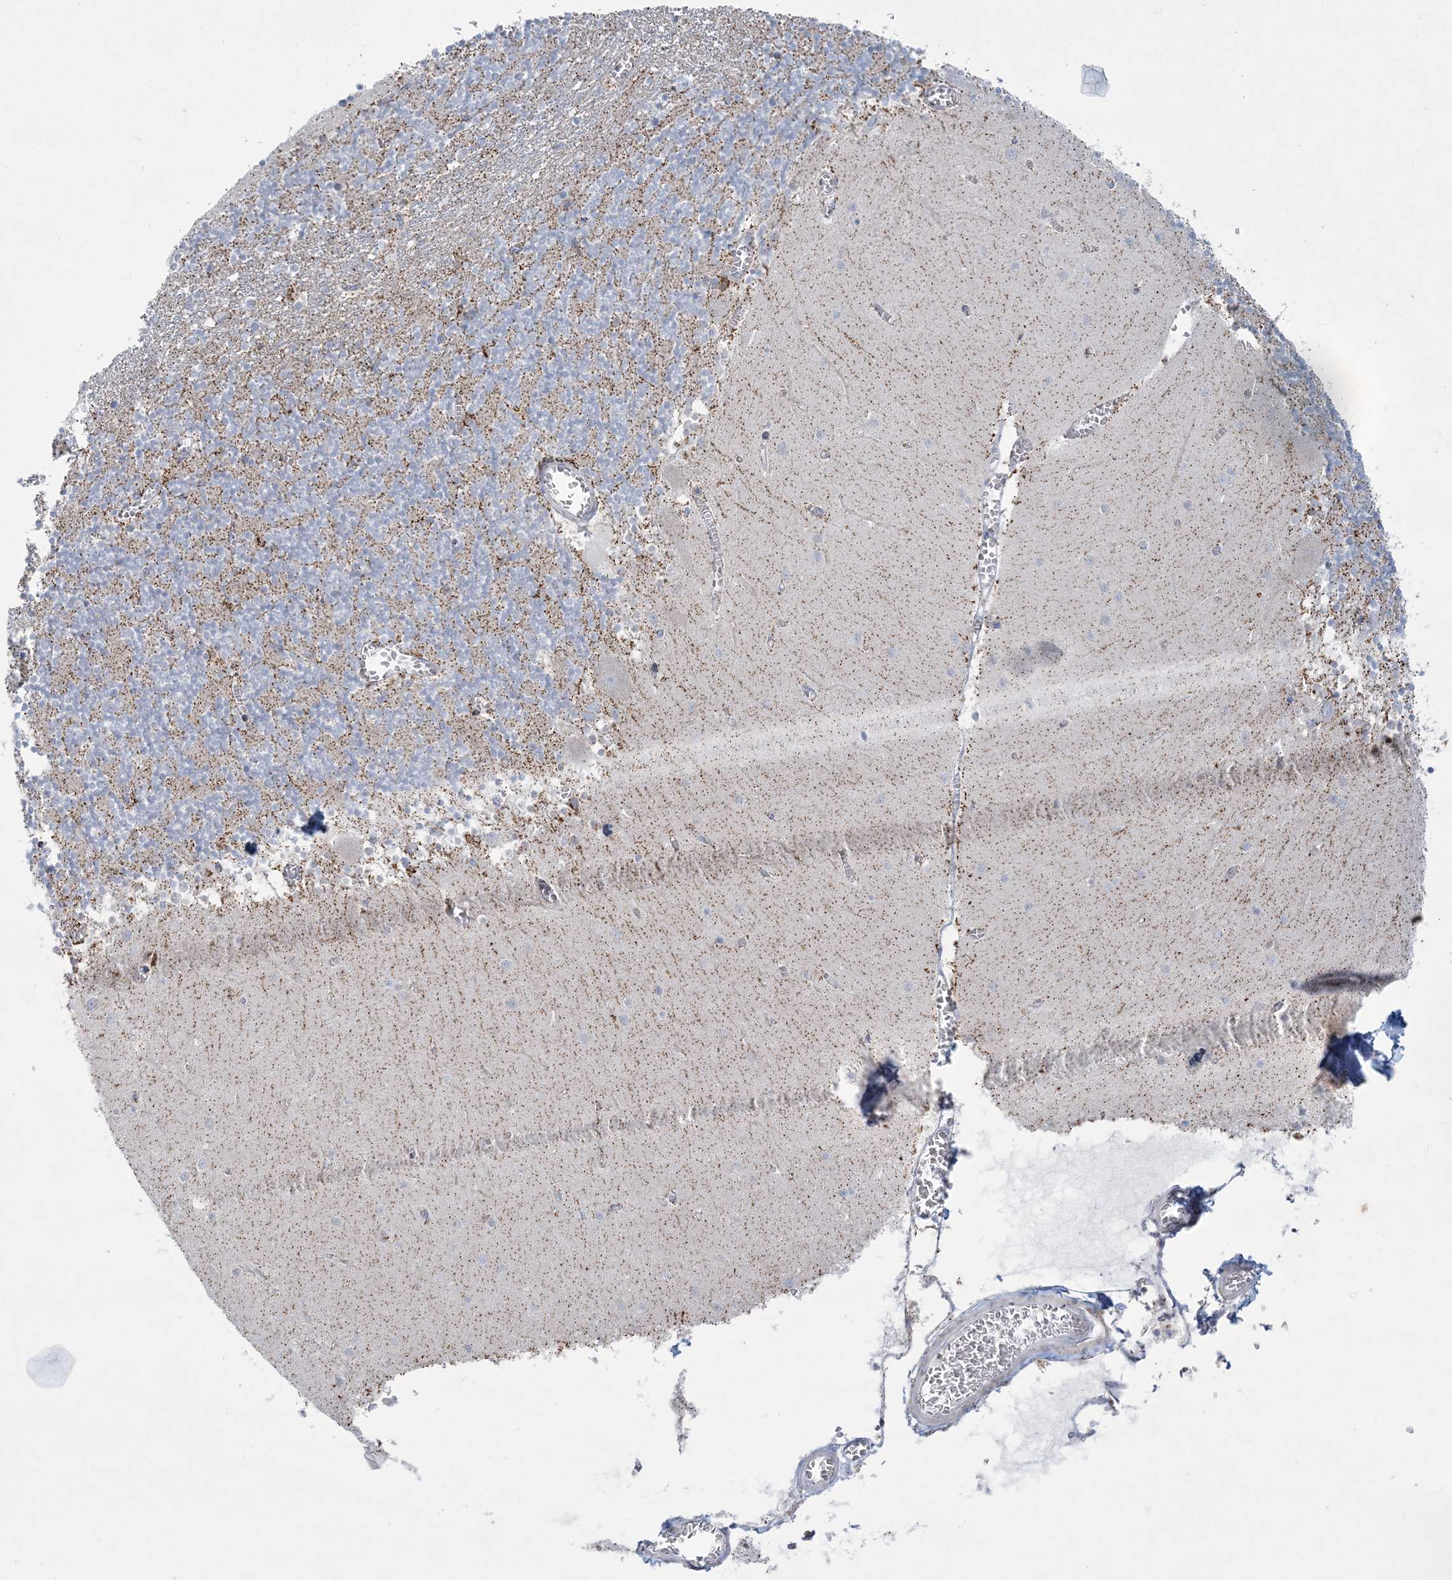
{"staining": {"intensity": "negative", "quantity": "none", "location": "none"}, "tissue": "cerebellum", "cell_type": "Cells in granular layer", "image_type": "normal", "snomed": [{"axis": "morphology", "description": "Normal tissue, NOS"}, {"axis": "topography", "description": "Cerebellum"}], "caption": "Human cerebellum stained for a protein using immunohistochemistry shows no expression in cells in granular layer.", "gene": "TBC1D7", "patient": {"sex": "female", "age": 28}}